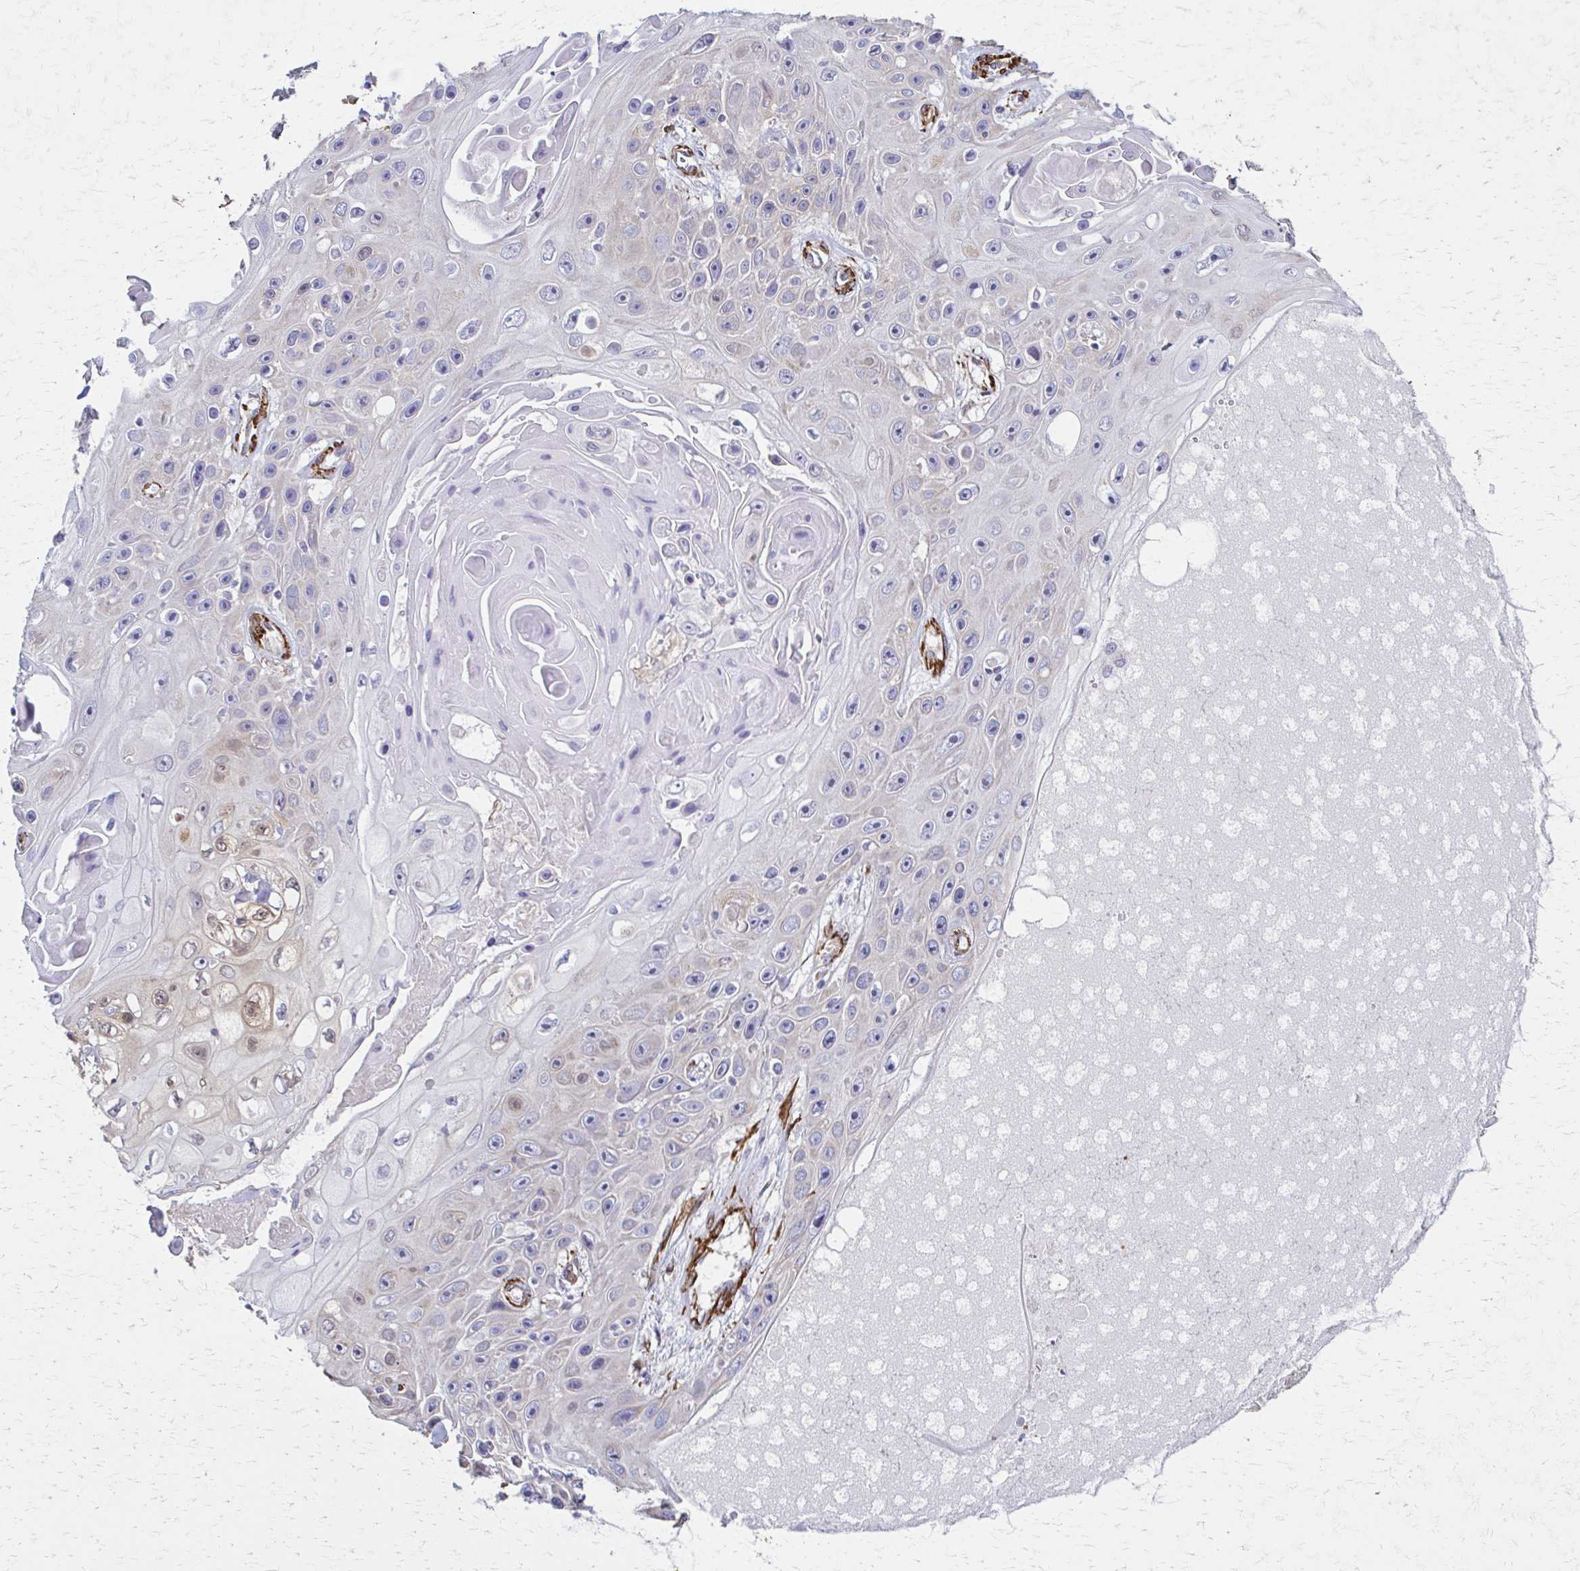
{"staining": {"intensity": "negative", "quantity": "none", "location": "none"}, "tissue": "skin cancer", "cell_type": "Tumor cells", "image_type": "cancer", "snomed": [{"axis": "morphology", "description": "Squamous cell carcinoma, NOS"}, {"axis": "topography", "description": "Skin"}], "caption": "Tumor cells show no significant protein expression in skin cancer (squamous cell carcinoma).", "gene": "TIMMDC1", "patient": {"sex": "male", "age": 82}}